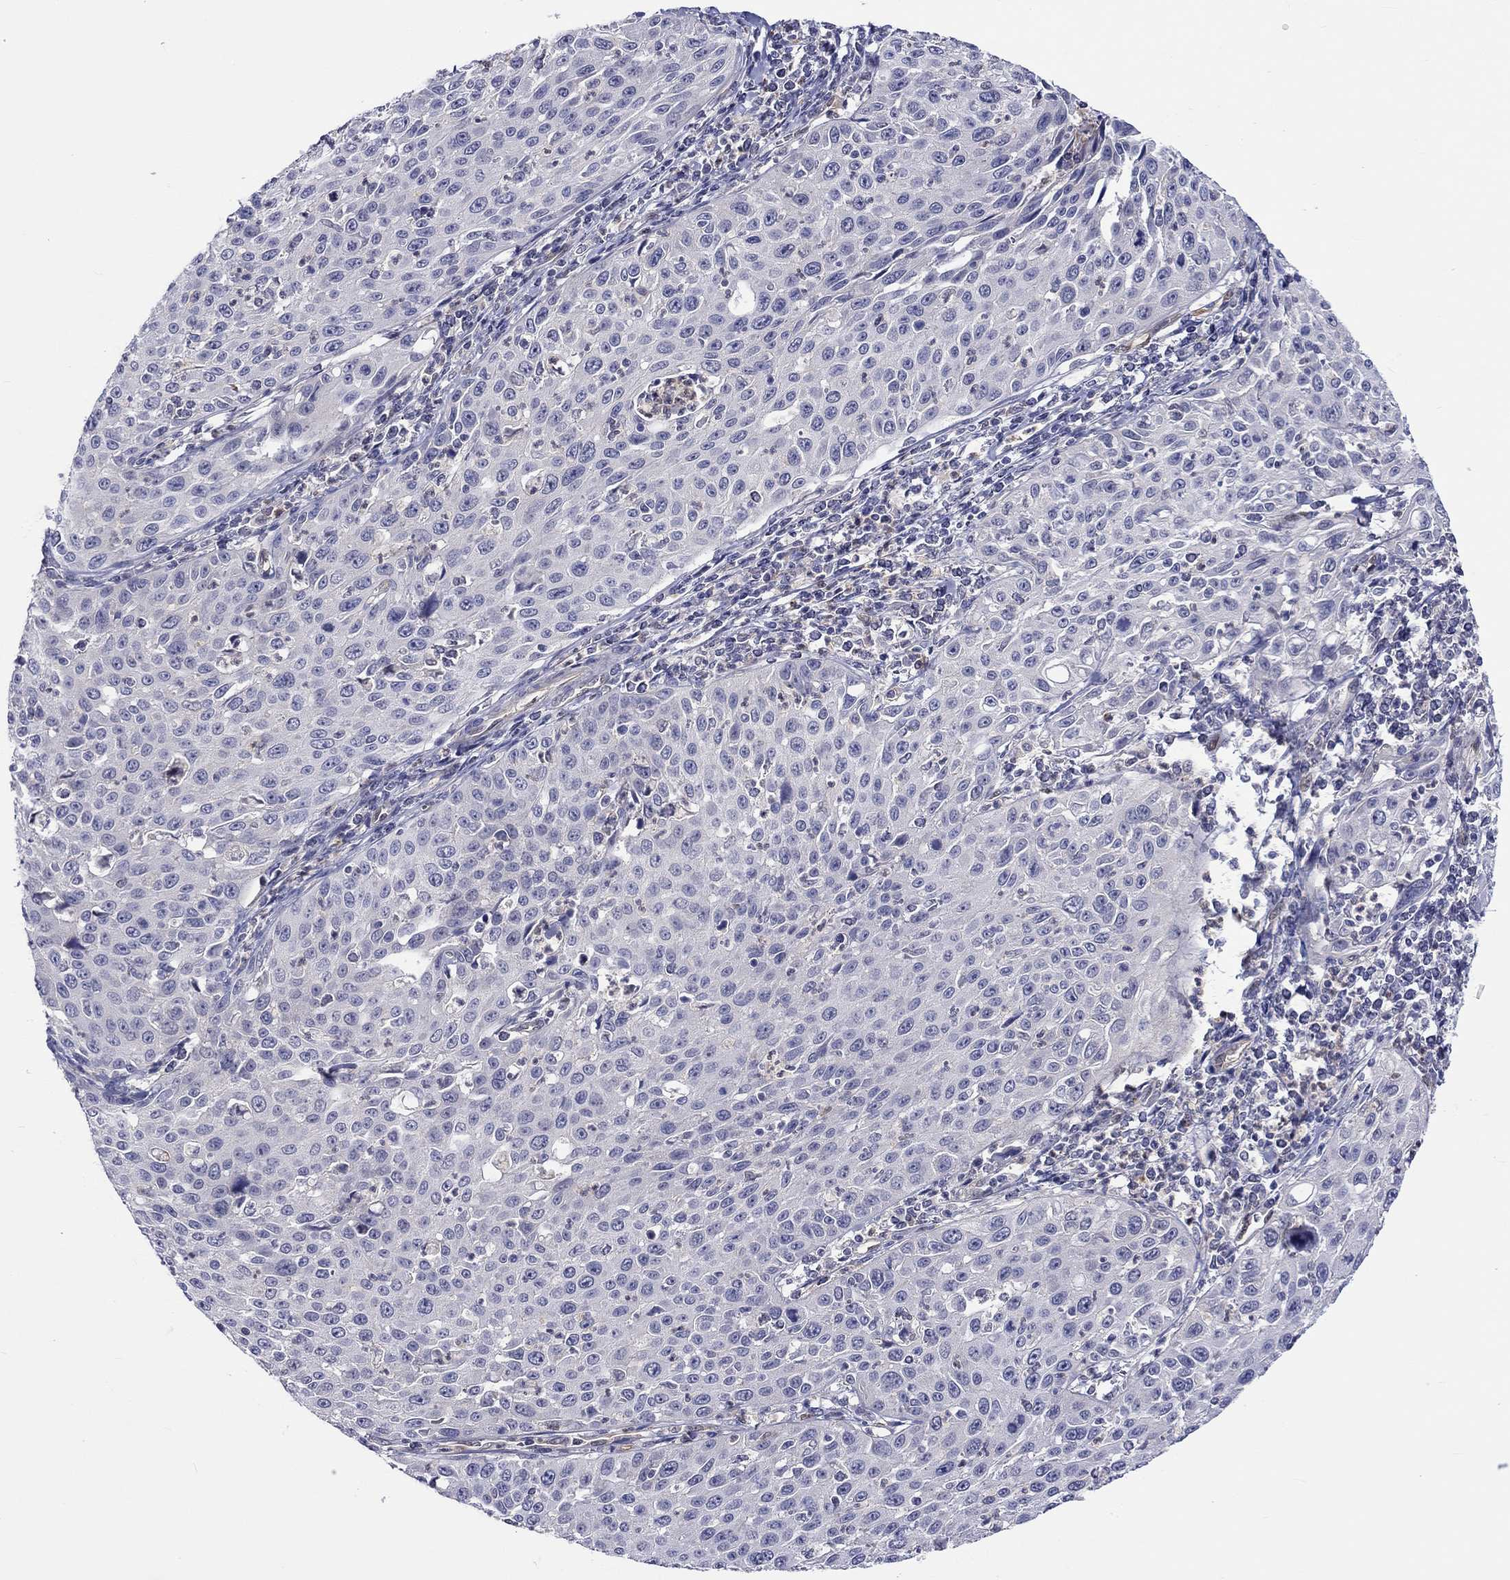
{"staining": {"intensity": "negative", "quantity": "none", "location": "none"}, "tissue": "cervical cancer", "cell_type": "Tumor cells", "image_type": "cancer", "snomed": [{"axis": "morphology", "description": "Squamous cell carcinoma, NOS"}, {"axis": "topography", "description": "Cervix"}], "caption": "This photomicrograph is of cervical squamous cell carcinoma stained with immunohistochemistry (IHC) to label a protein in brown with the nuclei are counter-stained blue. There is no expression in tumor cells.", "gene": "ABCG4", "patient": {"sex": "female", "age": 26}}